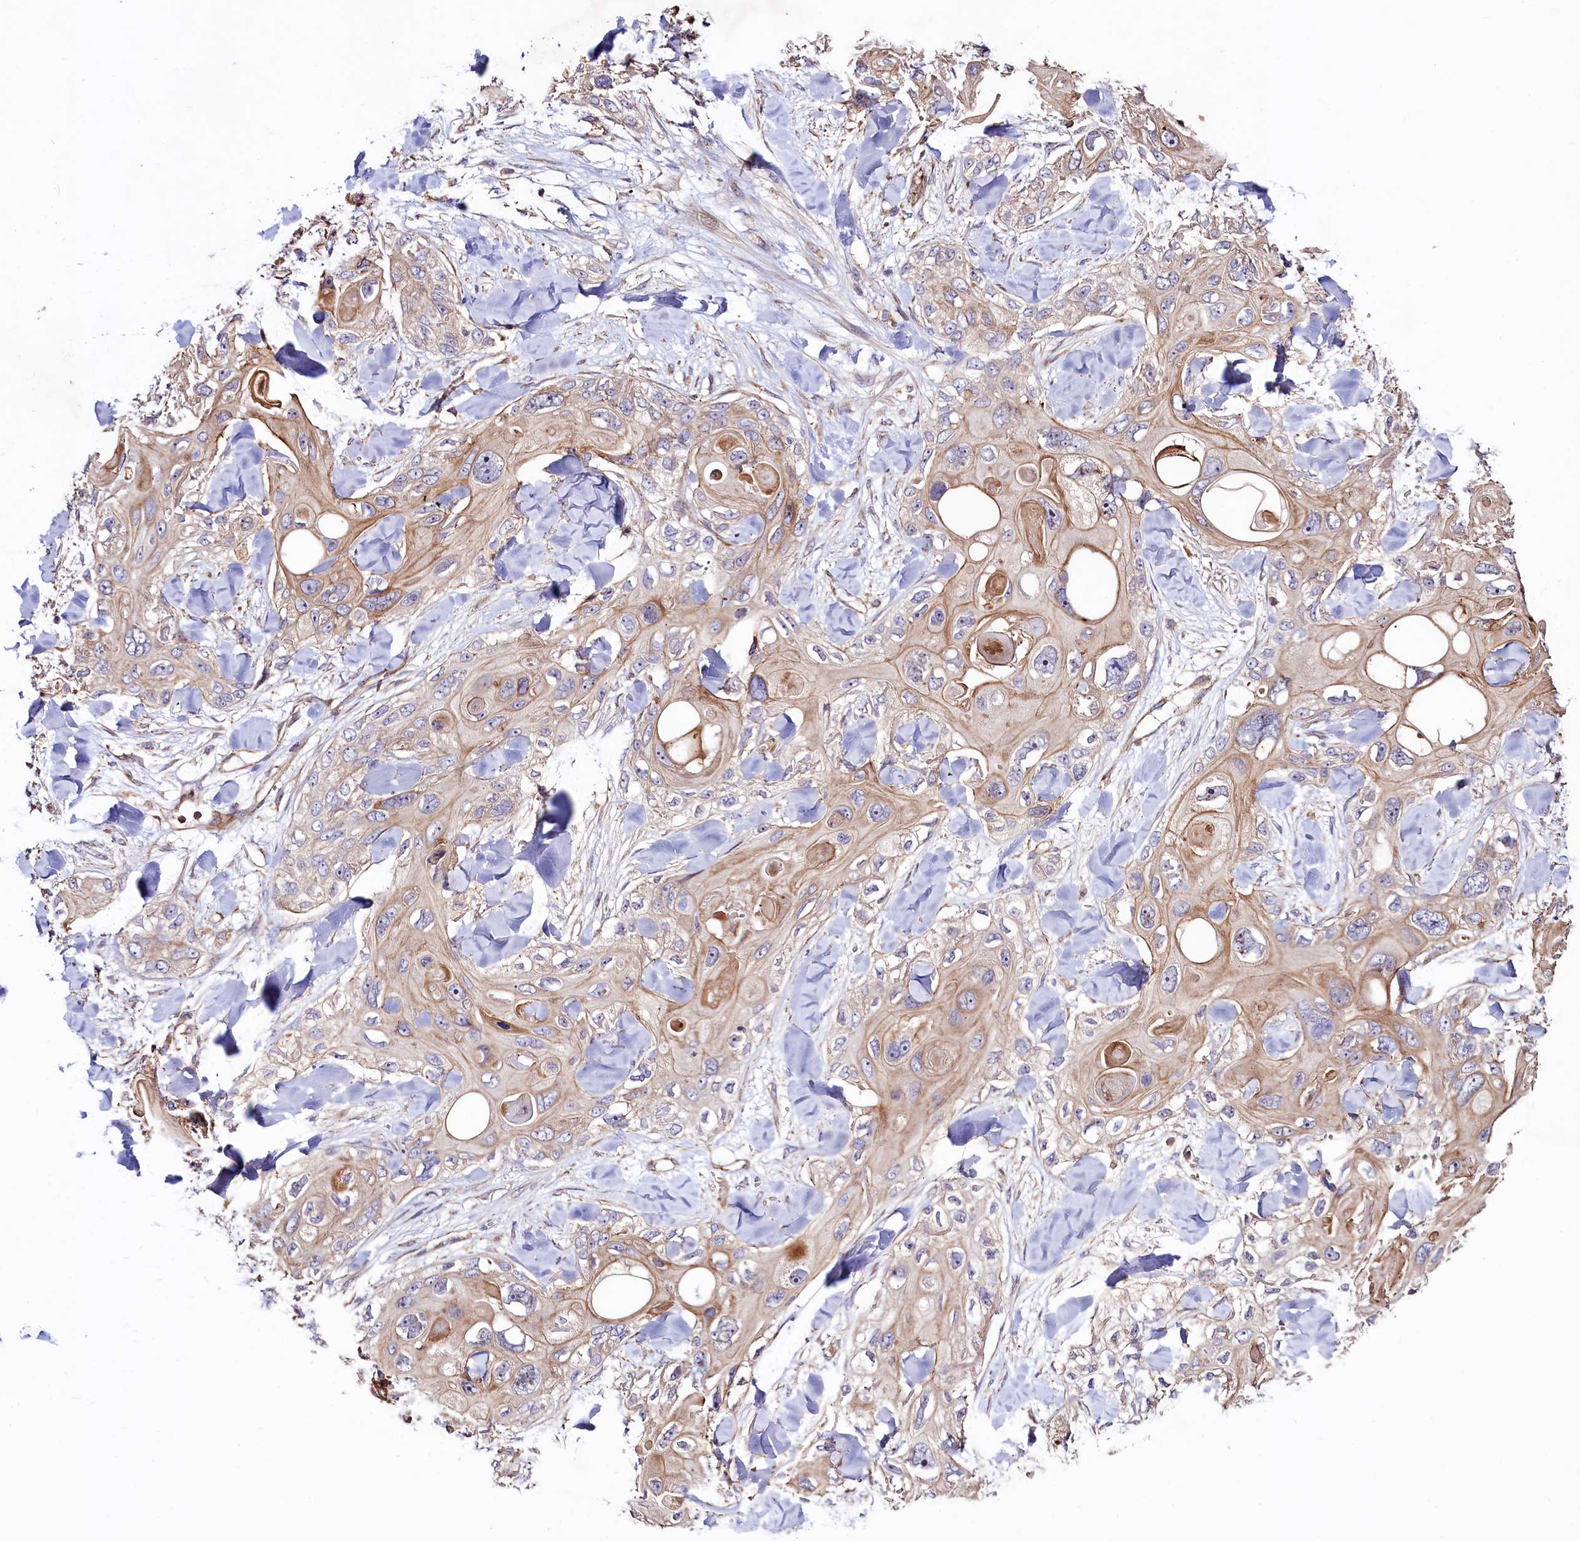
{"staining": {"intensity": "moderate", "quantity": ">75%", "location": "cytoplasmic/membranous"}, "tissue": "skin cancer", "cell_type": "Tumor cells", "image_type": "cancer", "snomed": [{"axis": "morphology", "description": "Normal tissue, NOS"}, {"axis": "morphology", "description": "Squamous cell carcinoma, NOS"}, {"axis": "topography", "description": "Skin"}], "caption": "Skin squamous cell carcinoma stained for a protein (brown) exhibits moderate cytoplasmic/membranous positive staining in approximately >75% of tumor cells.", "gene": "KLHDC4", "patient": {"sex": "male", "age": 72}}